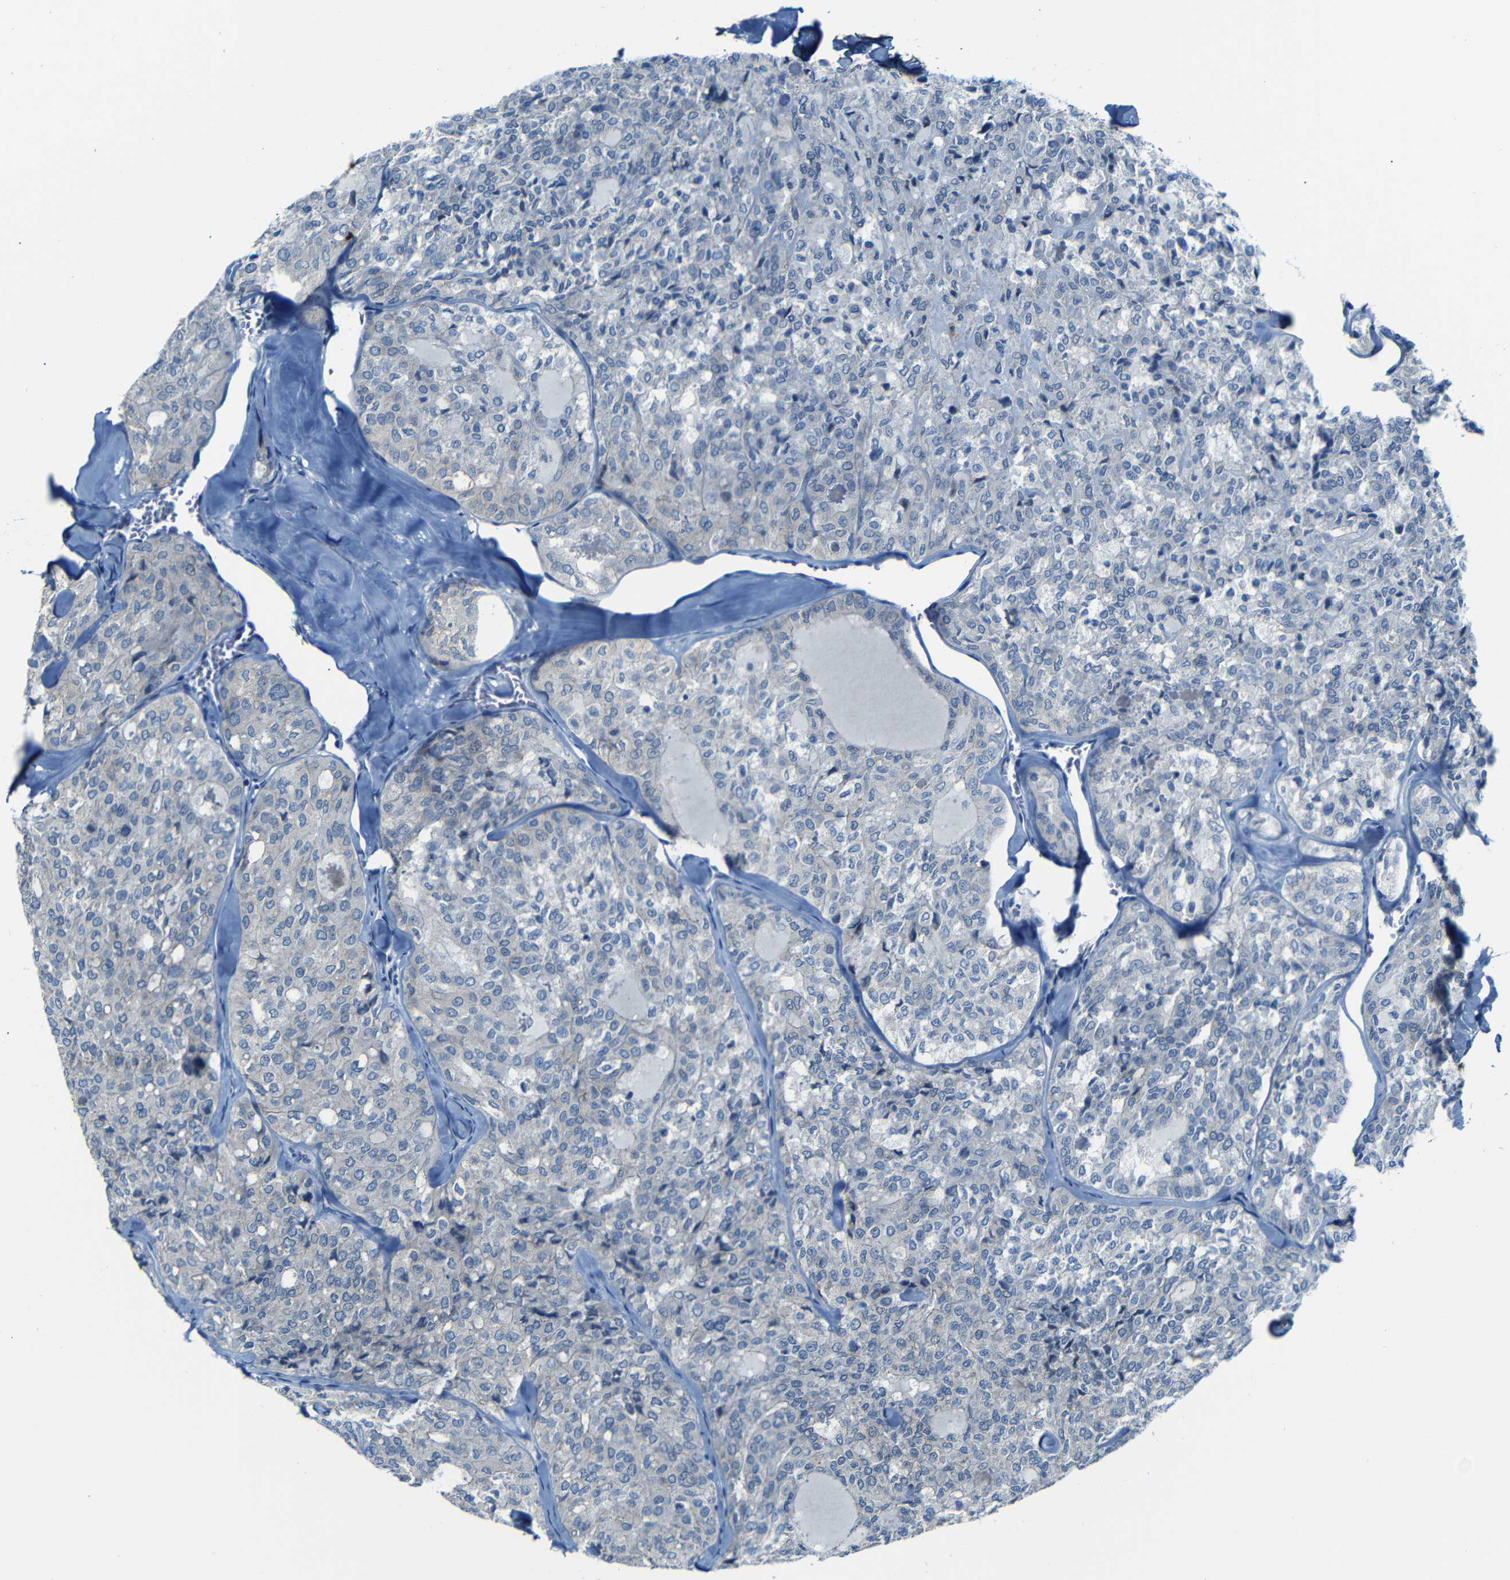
{"staining": {"intensity": "negative", "quantity": "none", "location": "none"}, "tissue": "thyroid cancer", "cell_type": "Tumor cells", "image_type": "cancer", "snomed": [{"axis": "morphology", "description": "Follicular adenoma carcinoma, NOS"}, {"axis": "topography", "description": "Thyroid gland"}], "caption": "Immunohistochemical staining of human thyroid cancer reveals no significant expression in tumor cells. (DAB (3,3'-diaminobenzidine) immunohistochemistry with hematoxylin counter stain).", "gene": "ANK3", "patient": {"sex": "male", "age": 75}}